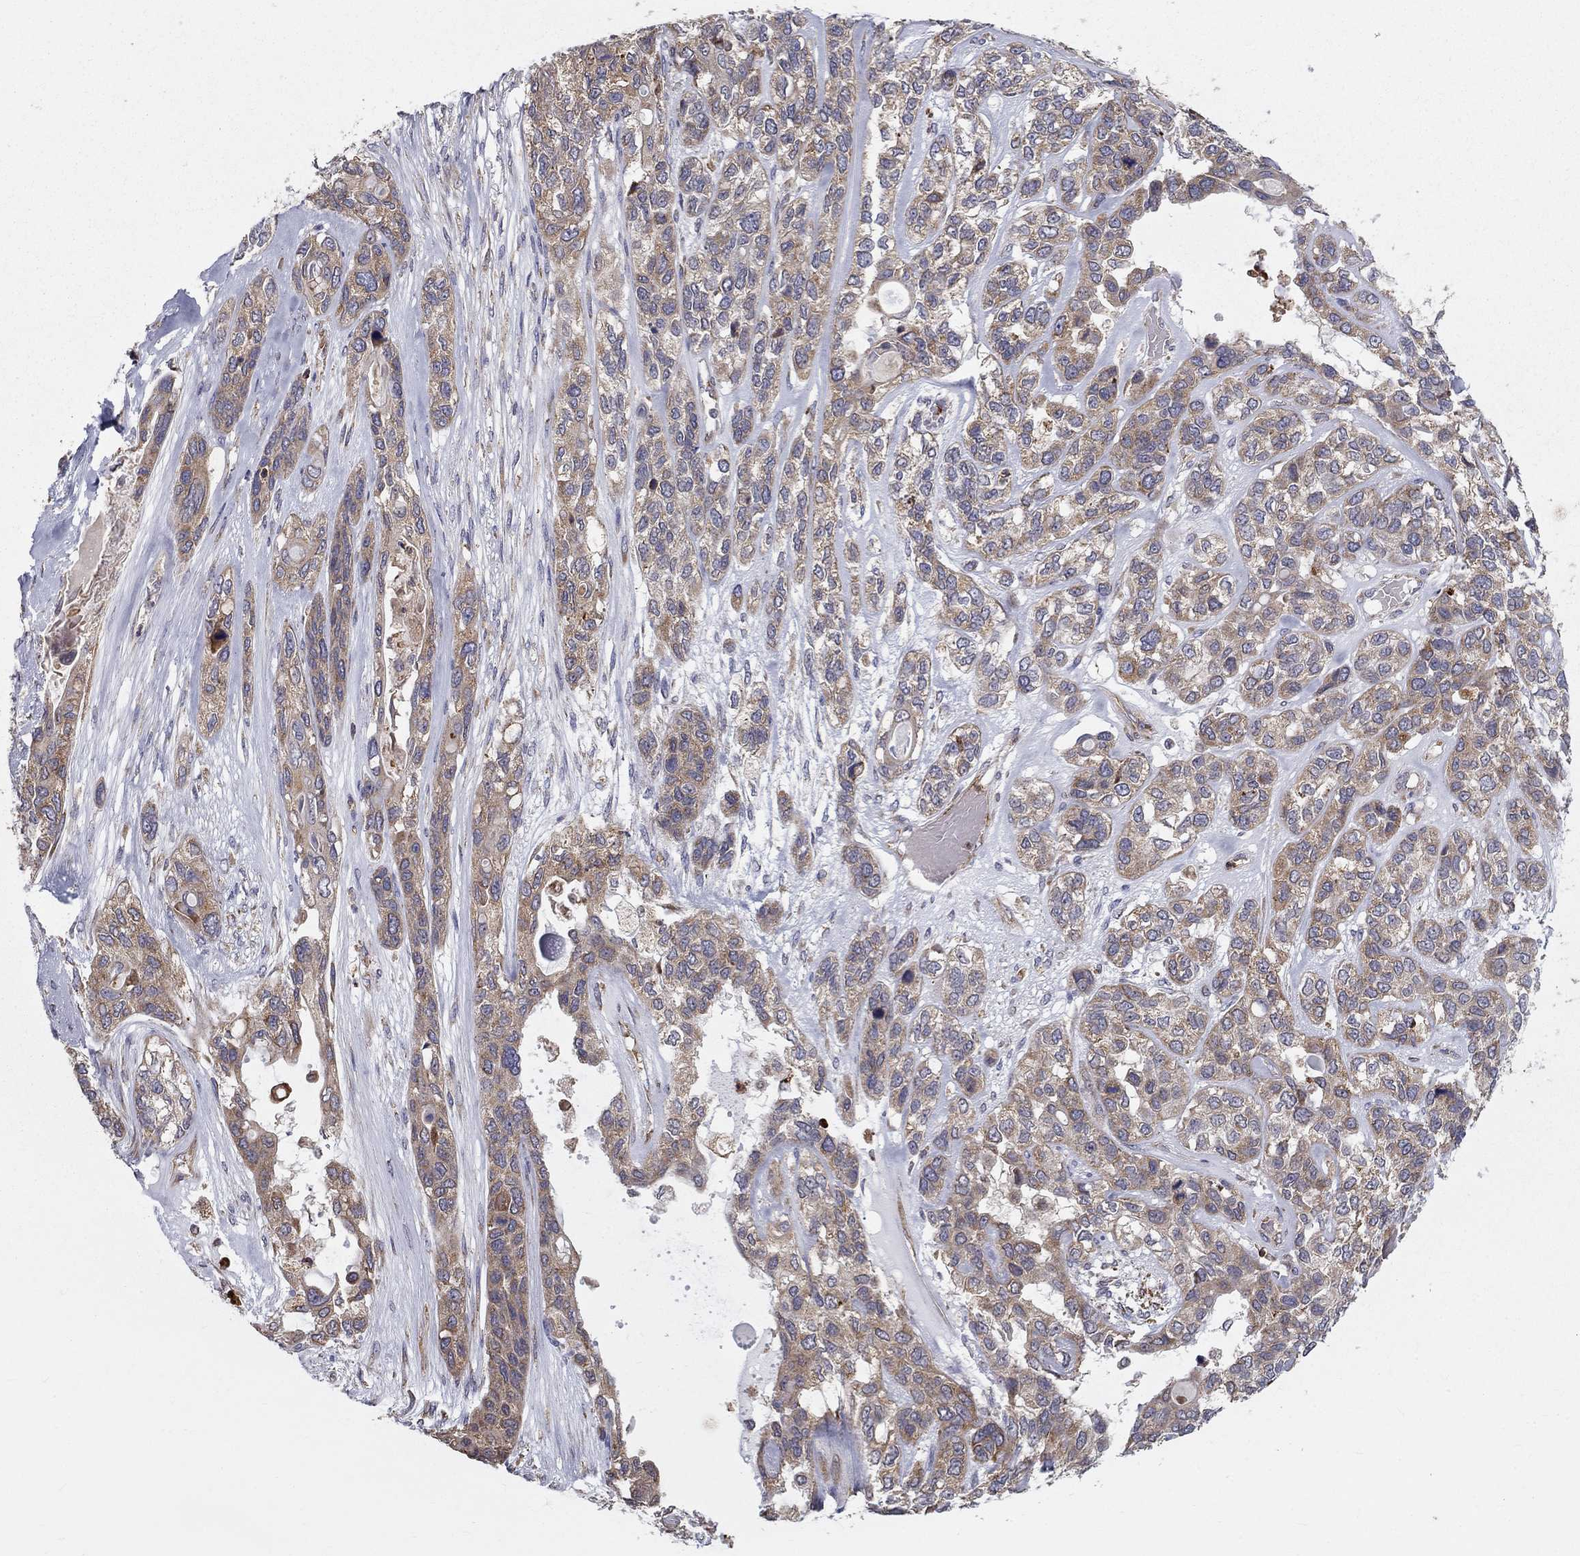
{"staining": {"intensity": "moderate", "quantity": ">75%", "location": "cytoplasmic/membranous"}, "tissue": "lung cancer", "cell_type": "Tumor cells", "image_type": "cancer", "snomed": [{"axis": "morphology", "description": "Squamous cell carcinoma, NOS"}, {"axis": "topography", "description": "Lung"}], "caption": "Lung squamous cell carcinoma stained with a protein marker shows moderate staining in tumor cells.", "gene": "PRDX4", "patient": {"sex": "female", "age": 70}}